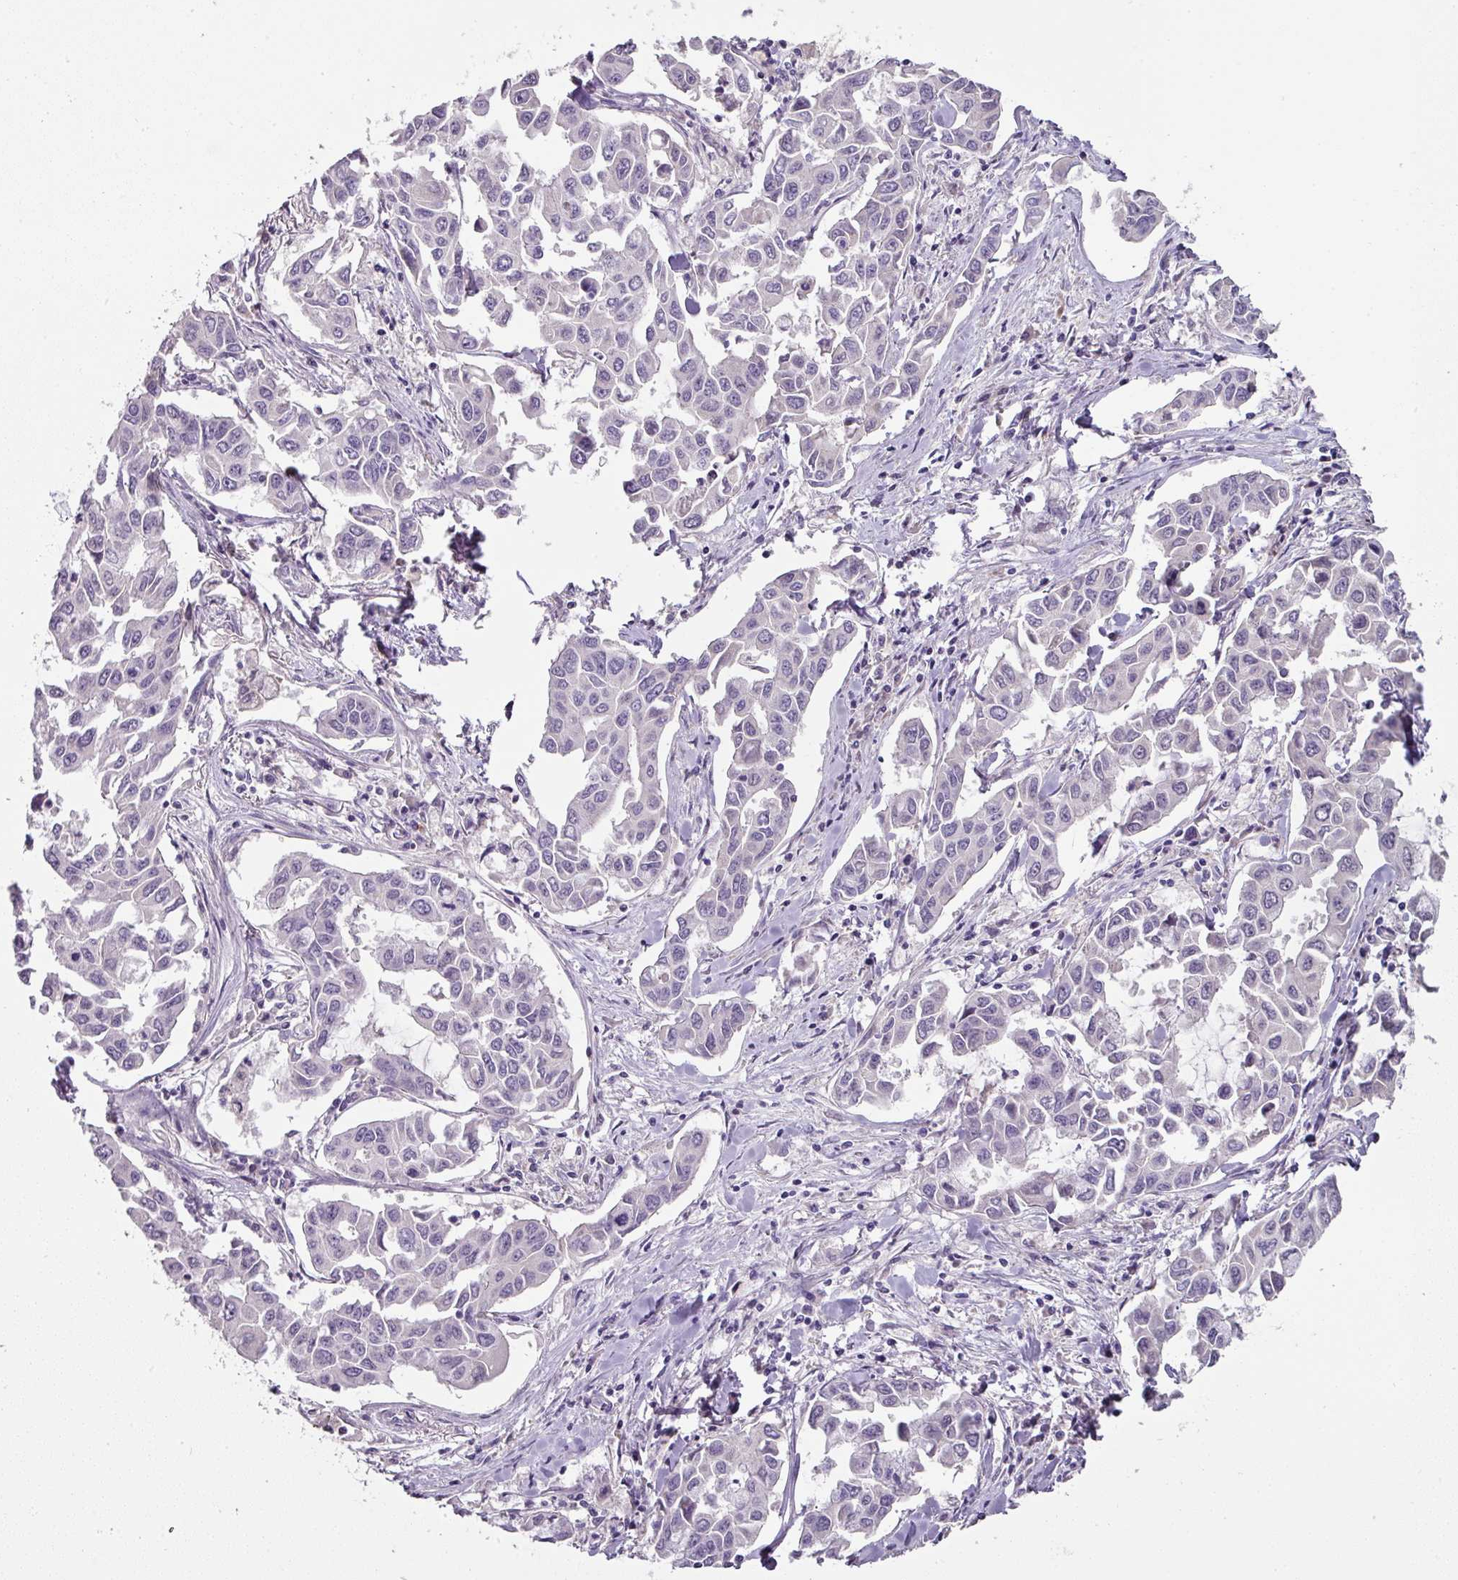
{"staining": {"intensity": "negative", "quantity": "none", "location": "none"}, "tissue": "lung cancer", "cell_type": "Tumor cells", "image_type": "cancer", "snomed": [{"axis": "morphology", "description": "Adenocarcinoma, NOS"}, {"axis": "topography", "description": "Lung"}], "caption": "Immunohistochemical staining of human lung cancer reveals no significant expression in tumor cells.", "gene": "CCZ1", "patient": {"sex": "male", "age": 64}}